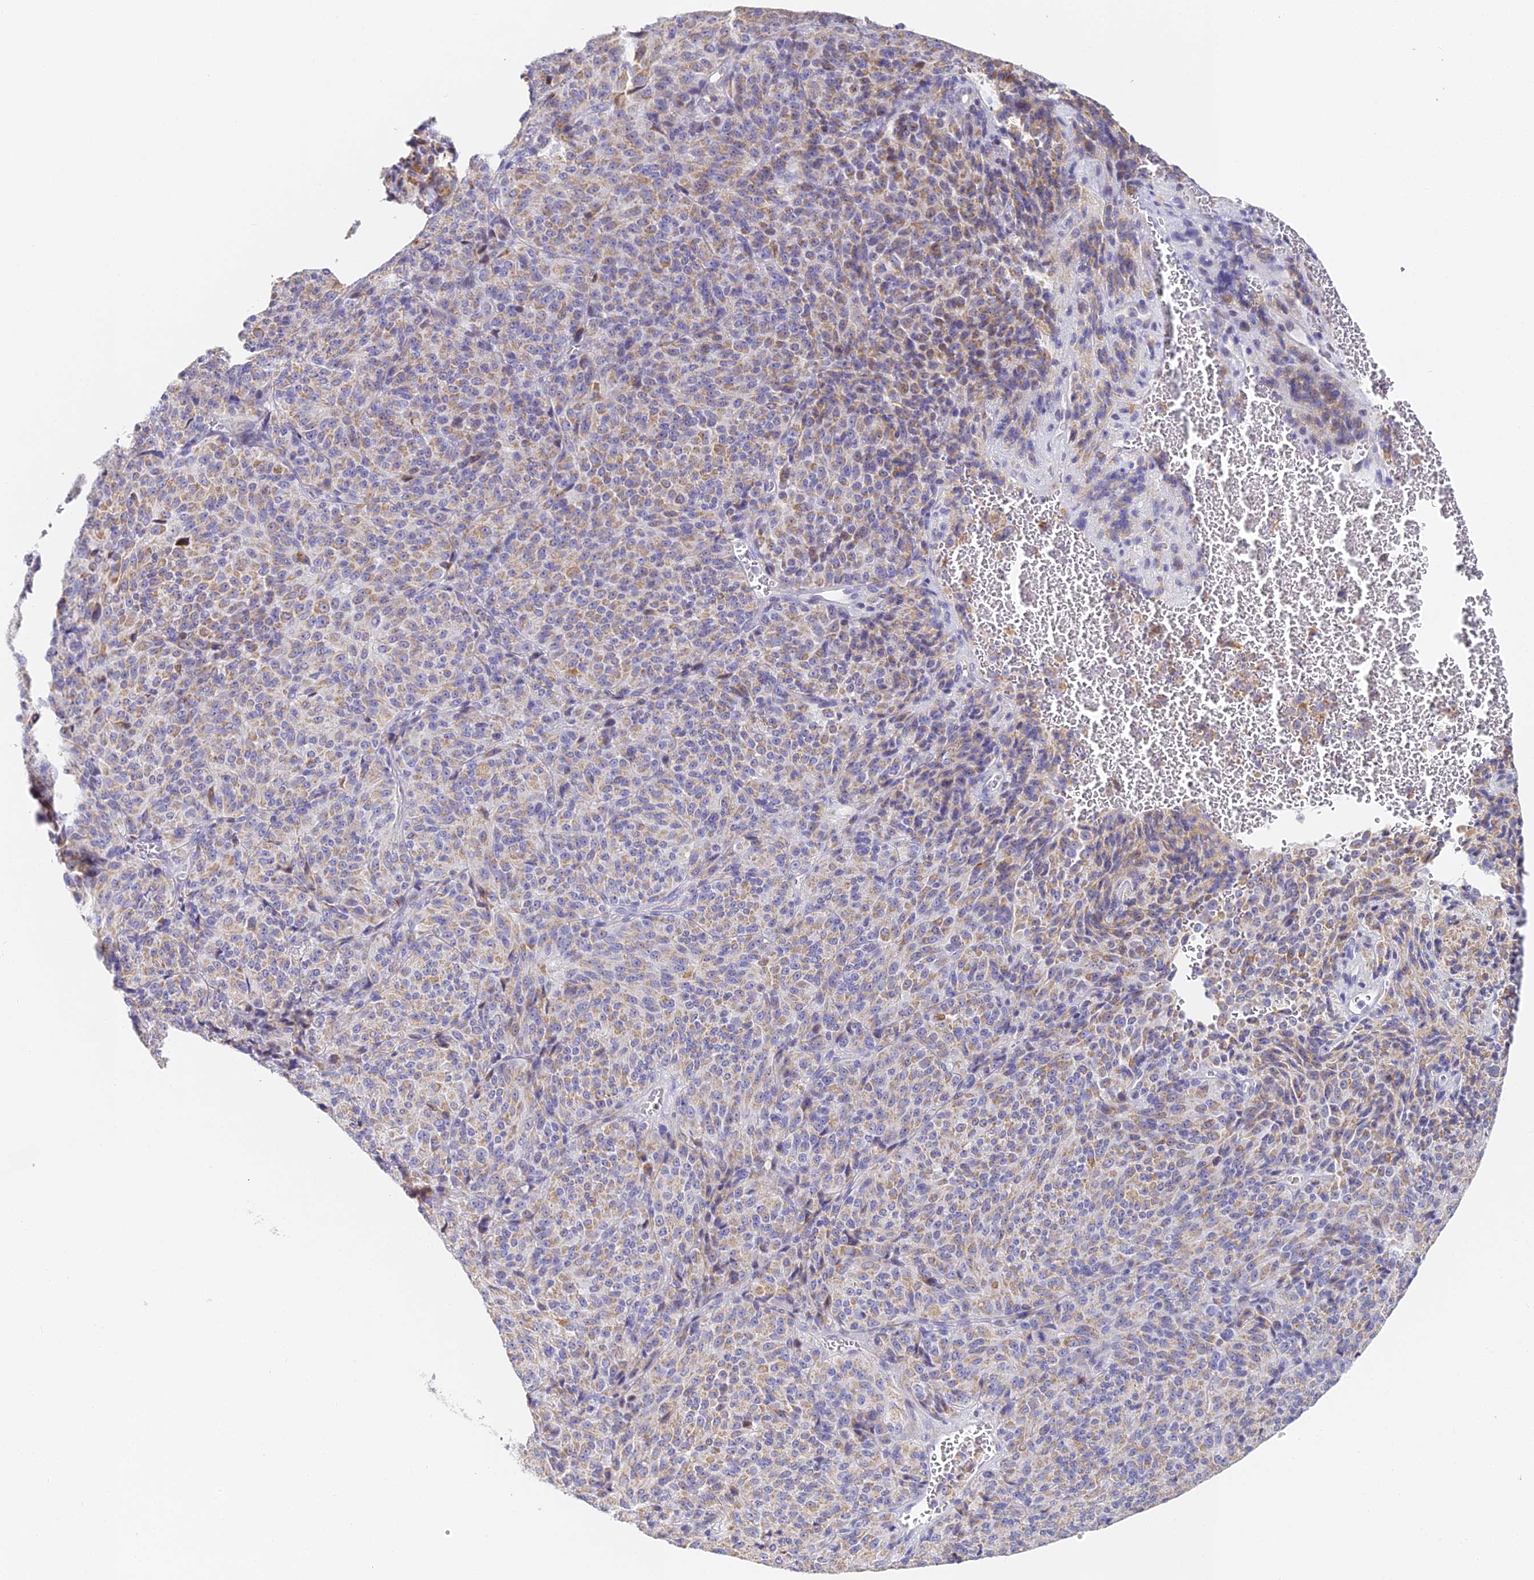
{"staining": {"intensity": "moderate", "quantity": ">75%", "location": "cytoplasmic/membranous"}, "tissue": "melanoma", "cell_type": "Tumor cells", "image_type": "cancer", "snomed": [{"axis": "morphology", "description": "Malignant melanoma, Metastatic site"}, {"axis": "topography", "description": "Brain"}], "caption": "Melanoma stained with a protein marker reveals moderate staining in tumor cells.", "gene": "SERP1", "patient": {"sex": "female", "age": 56}}